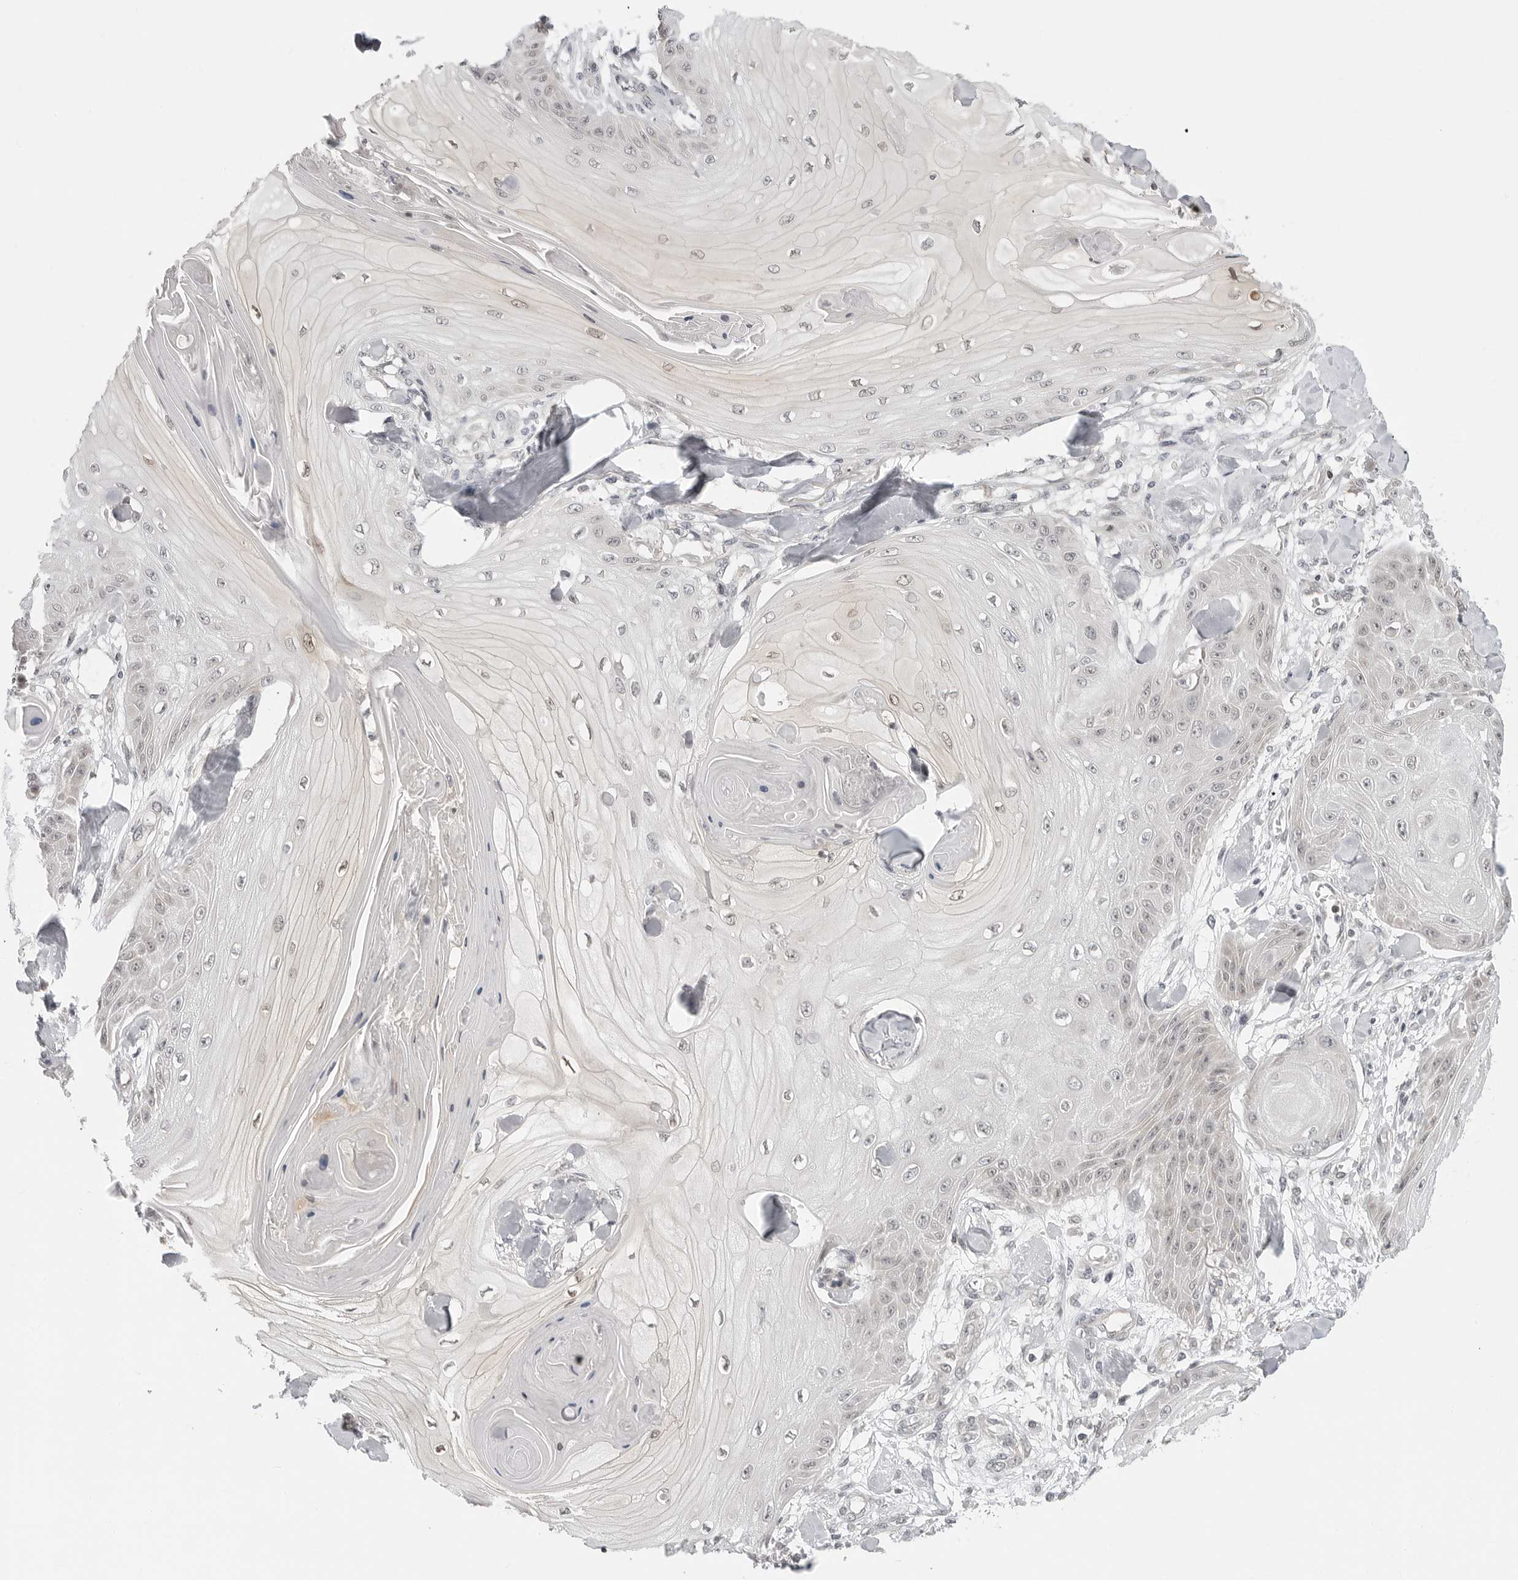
{"staining": {"intensity": "weak", "quantity": "<25%", "location": "nuclear"}, "tissue": "skin cancer", "cell_type": "Tumor cells", "image_type": "cancer", "snomed": [{"axis": "morphology", "description": "Squamous cell carcinoma, NOS"}, {"axis": "topography", "description": "Skin"}], "caption": "Skin cancer was stained to show a protein in brown. There is no significant staining in tumor cells. (Immunohistochemistry, brightfield microscopy, high magnification).", "gene": "C8orf33", "patient": {"sex": "male", "age": 74}}